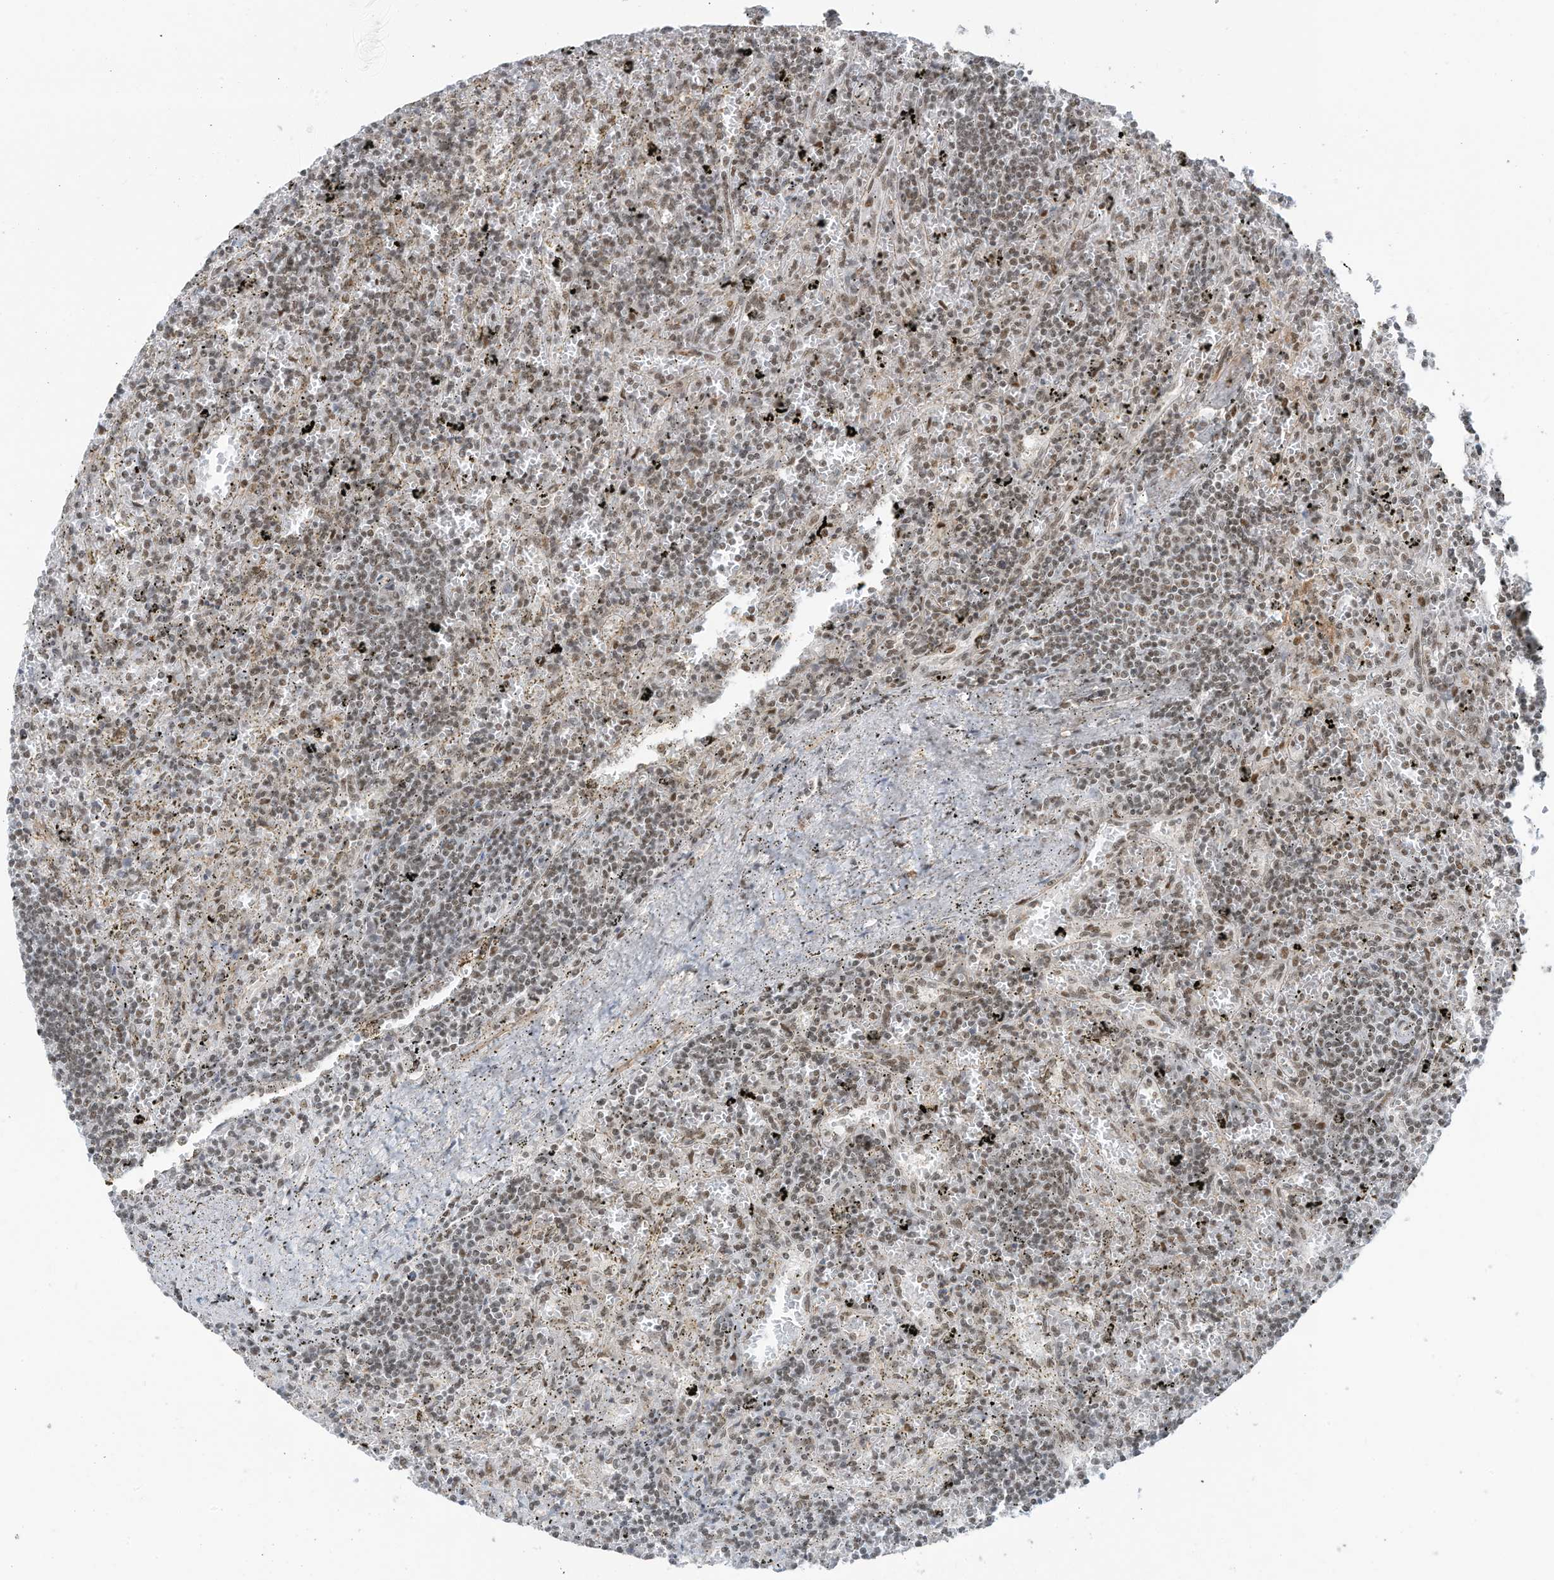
{"staining": {"intensity": "weak", "quantity": ">75%", "location": "nuclear"}, "tissue": "lymphoma", "cell_type": "Tumor cells", "image_type": "cancer", "snomed": [{"axis": "morphology", "description": "Malignant lymphoma, non-Hodgkin's type, Low grade"}, {"axis": "topography", "description": "Spleen"}], "caption": "Malignant lymphoma, non-Hodgkin's type (low-grade) stained with a brown dye displays weak nuclear positive expression in approximately >75% of tumor cells.", "gene": "DBR1", "patient": {"sex": "male", "age": 76}}